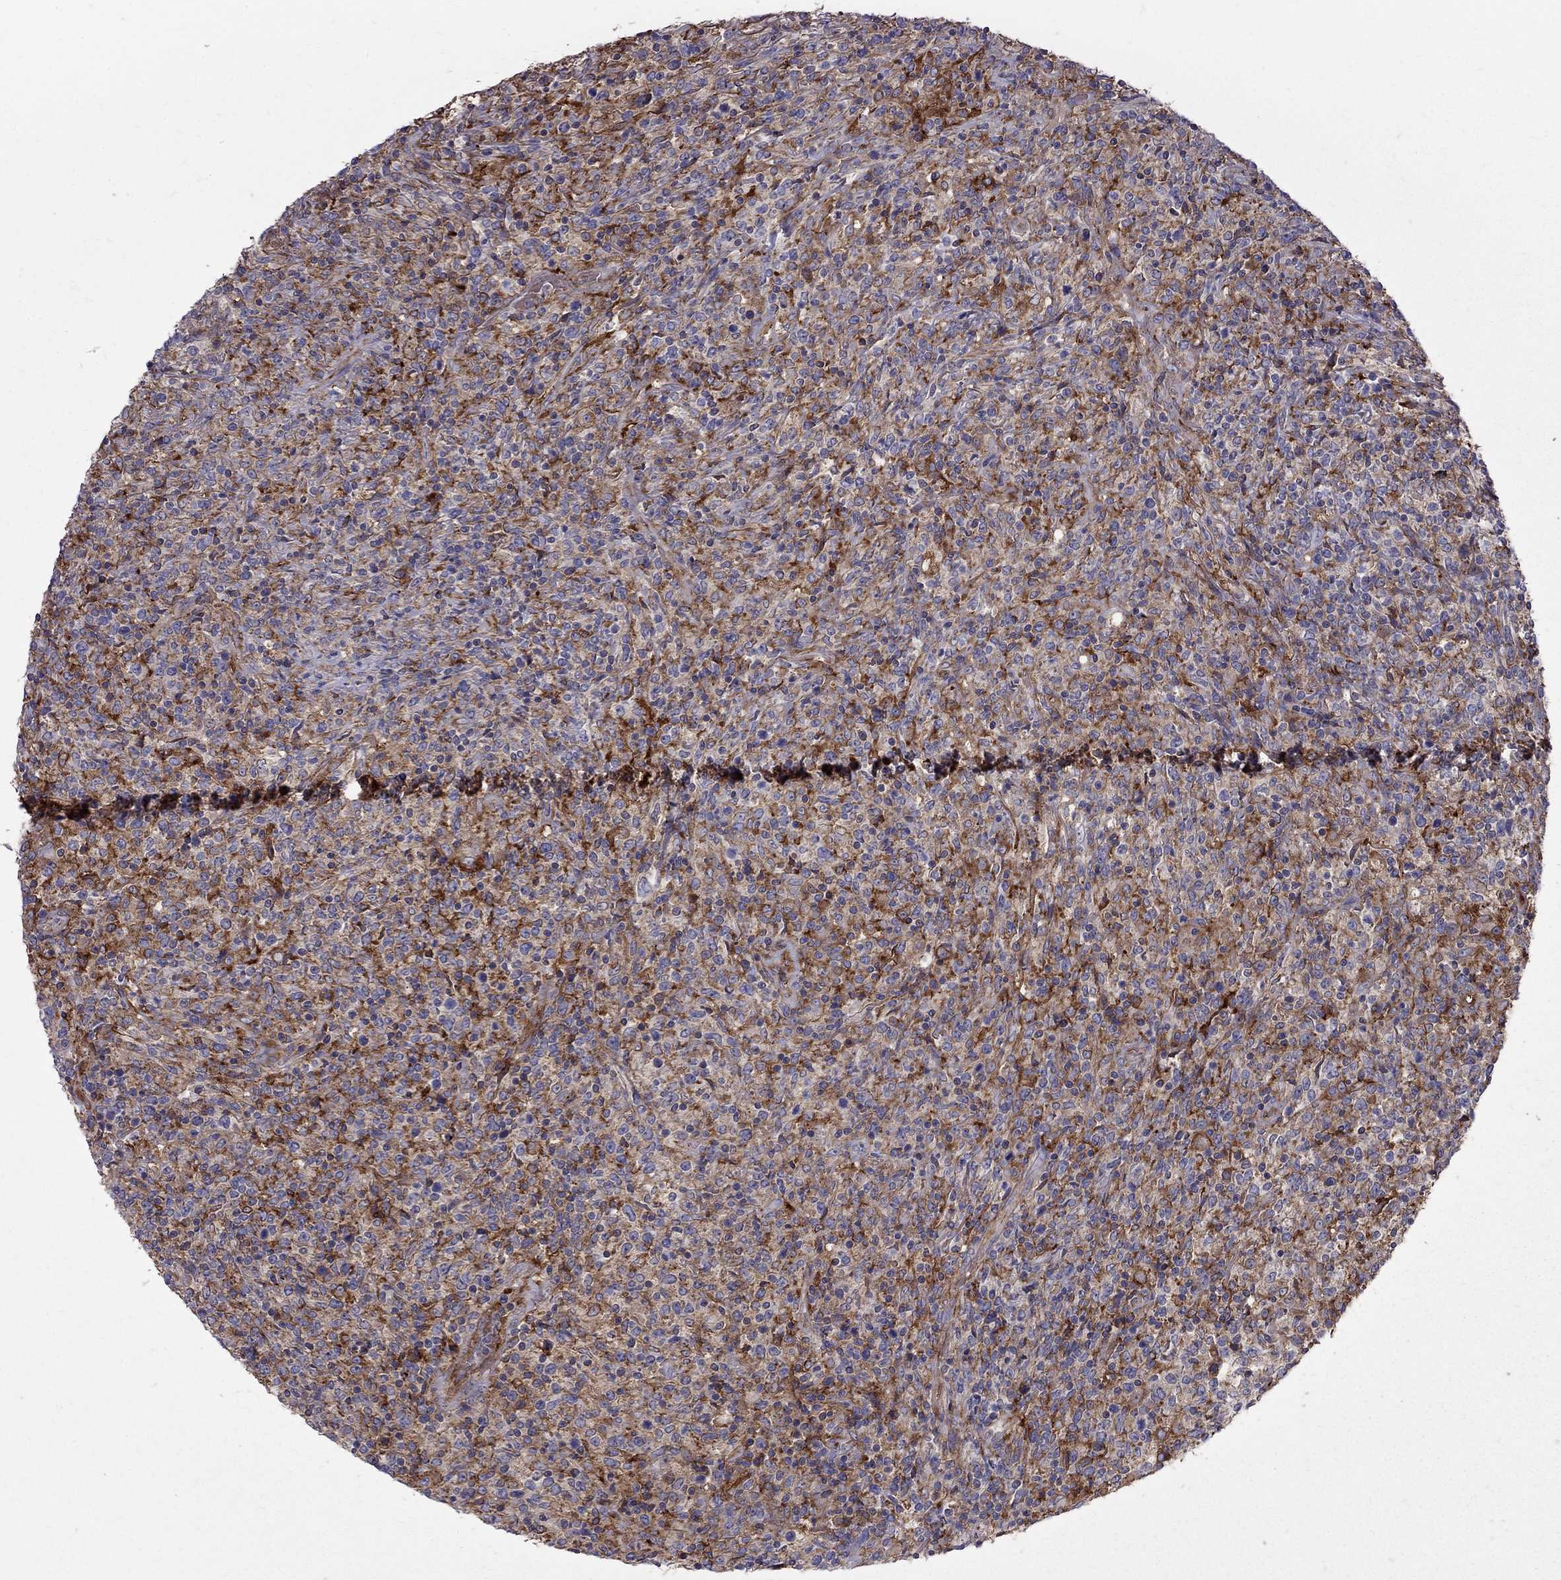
{"staining": {"intensity": "strong", "quantity": "25%-75%", "location": "cytoplasmic/membranous"}, "tissue": "lymphoma", "cell_type": "Tumor cells", "image_type": "cancer", "snomed": [{"axis": "morphology", "description": "Malignant lymphoma, non-Hodgkin's type, High grade"}, {"axis": "topography", "description": "Lung"}], "caption": "Brown immunohistochemical staining in human lymphoma reveals strong cytoplasmic/membranous staining in about 25%-75% of tumor cells.", "gene": "EIF4E3", "patient": {"sex": "male", "age": 79}}